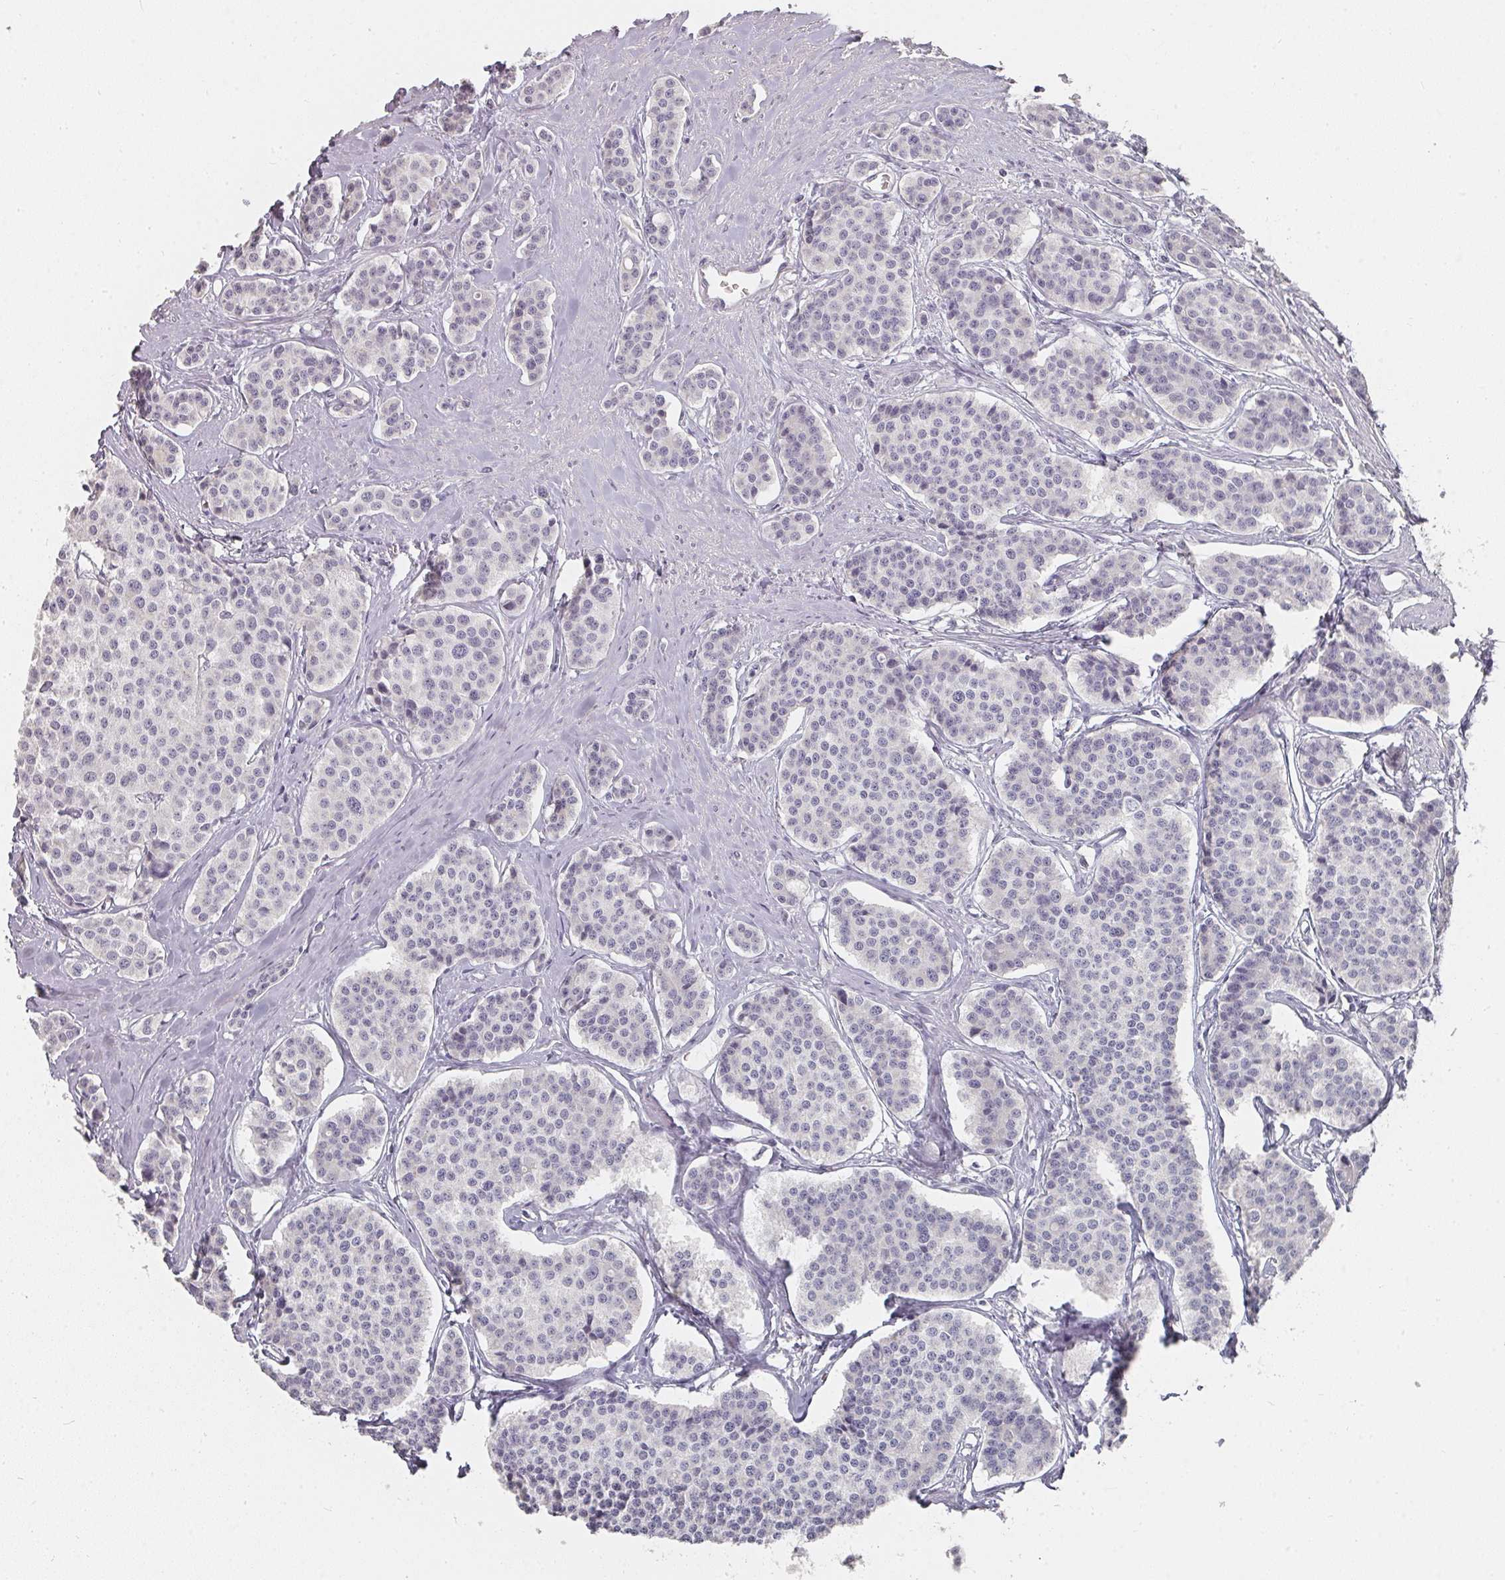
{"staining": {"intensity": "negative", "quantity": "none", "location": "none"}, "tissue": "carcinoid", "cell_type": "Tumor cells", "image_type": "cancer", "snomed": [{"axis": "morphology", "description": "Carcinoid, malignant, NOS"}, {"axis": "topography", "description": "Small intestine"}], "caption": "Immunohistochemical staining of malignant carcinoid displays no significant positivity in tumor cells.", "gene": "SHISA2", "patient": {"sex": "male", "age": 60}}